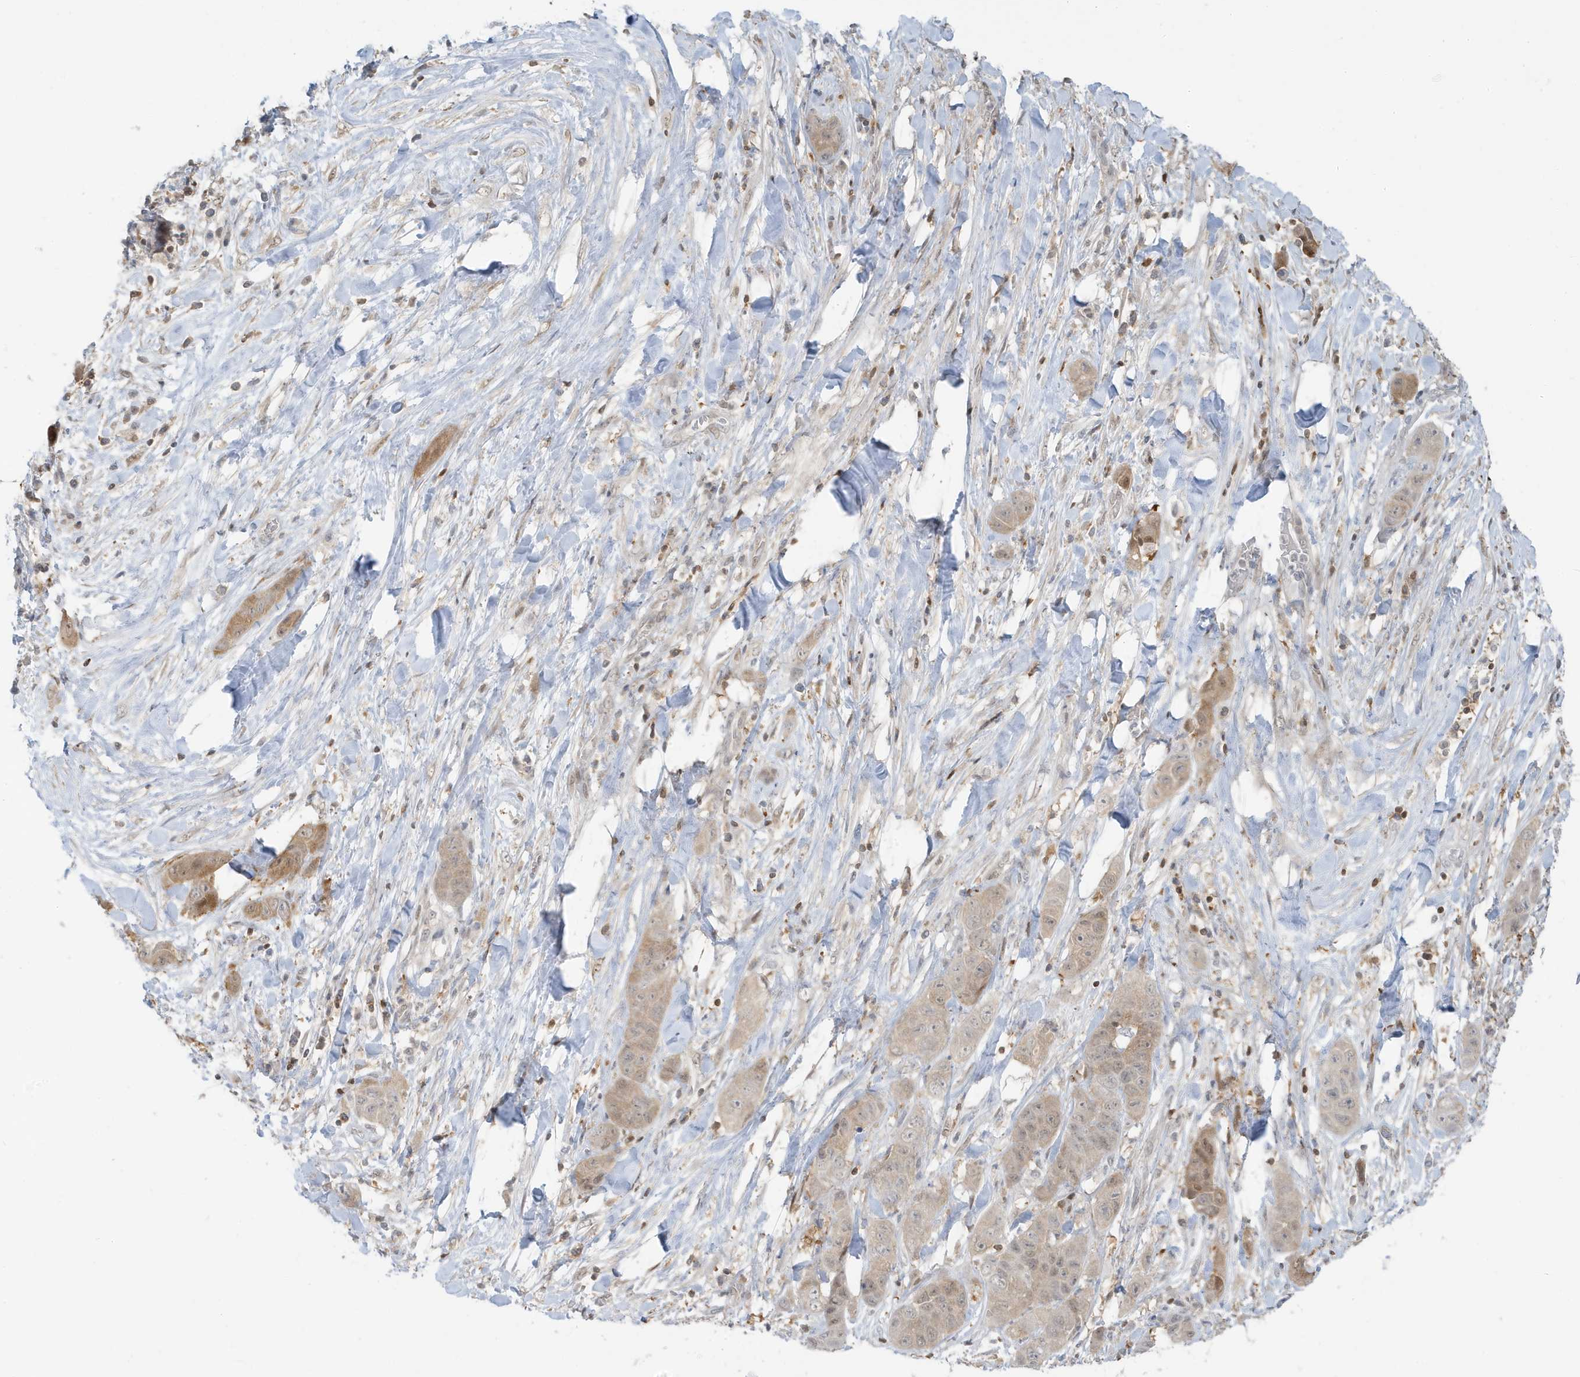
{"staining": {"intensity": "weak", "quantity": "25%-75%", "location": "cytoplasmic/membranous"}, "tissue": "liver cancer", "cell_type": "Tumor cells", "image_type": "cancer", "snomed": [{"axis": "morphology", "description": "Cholangiocarcinoma"}, {"axis": "topography", "description": "Liver"}], "caption": "Liver cancer (cholangiocarcinoma) tissue displays weak cytoplasmic/membranous positivity in about 25%-75% of tumor cells, visualized by immunohistochemistry.", "gene": "OGA", "patient": {"sex": "female", "age": 52}}